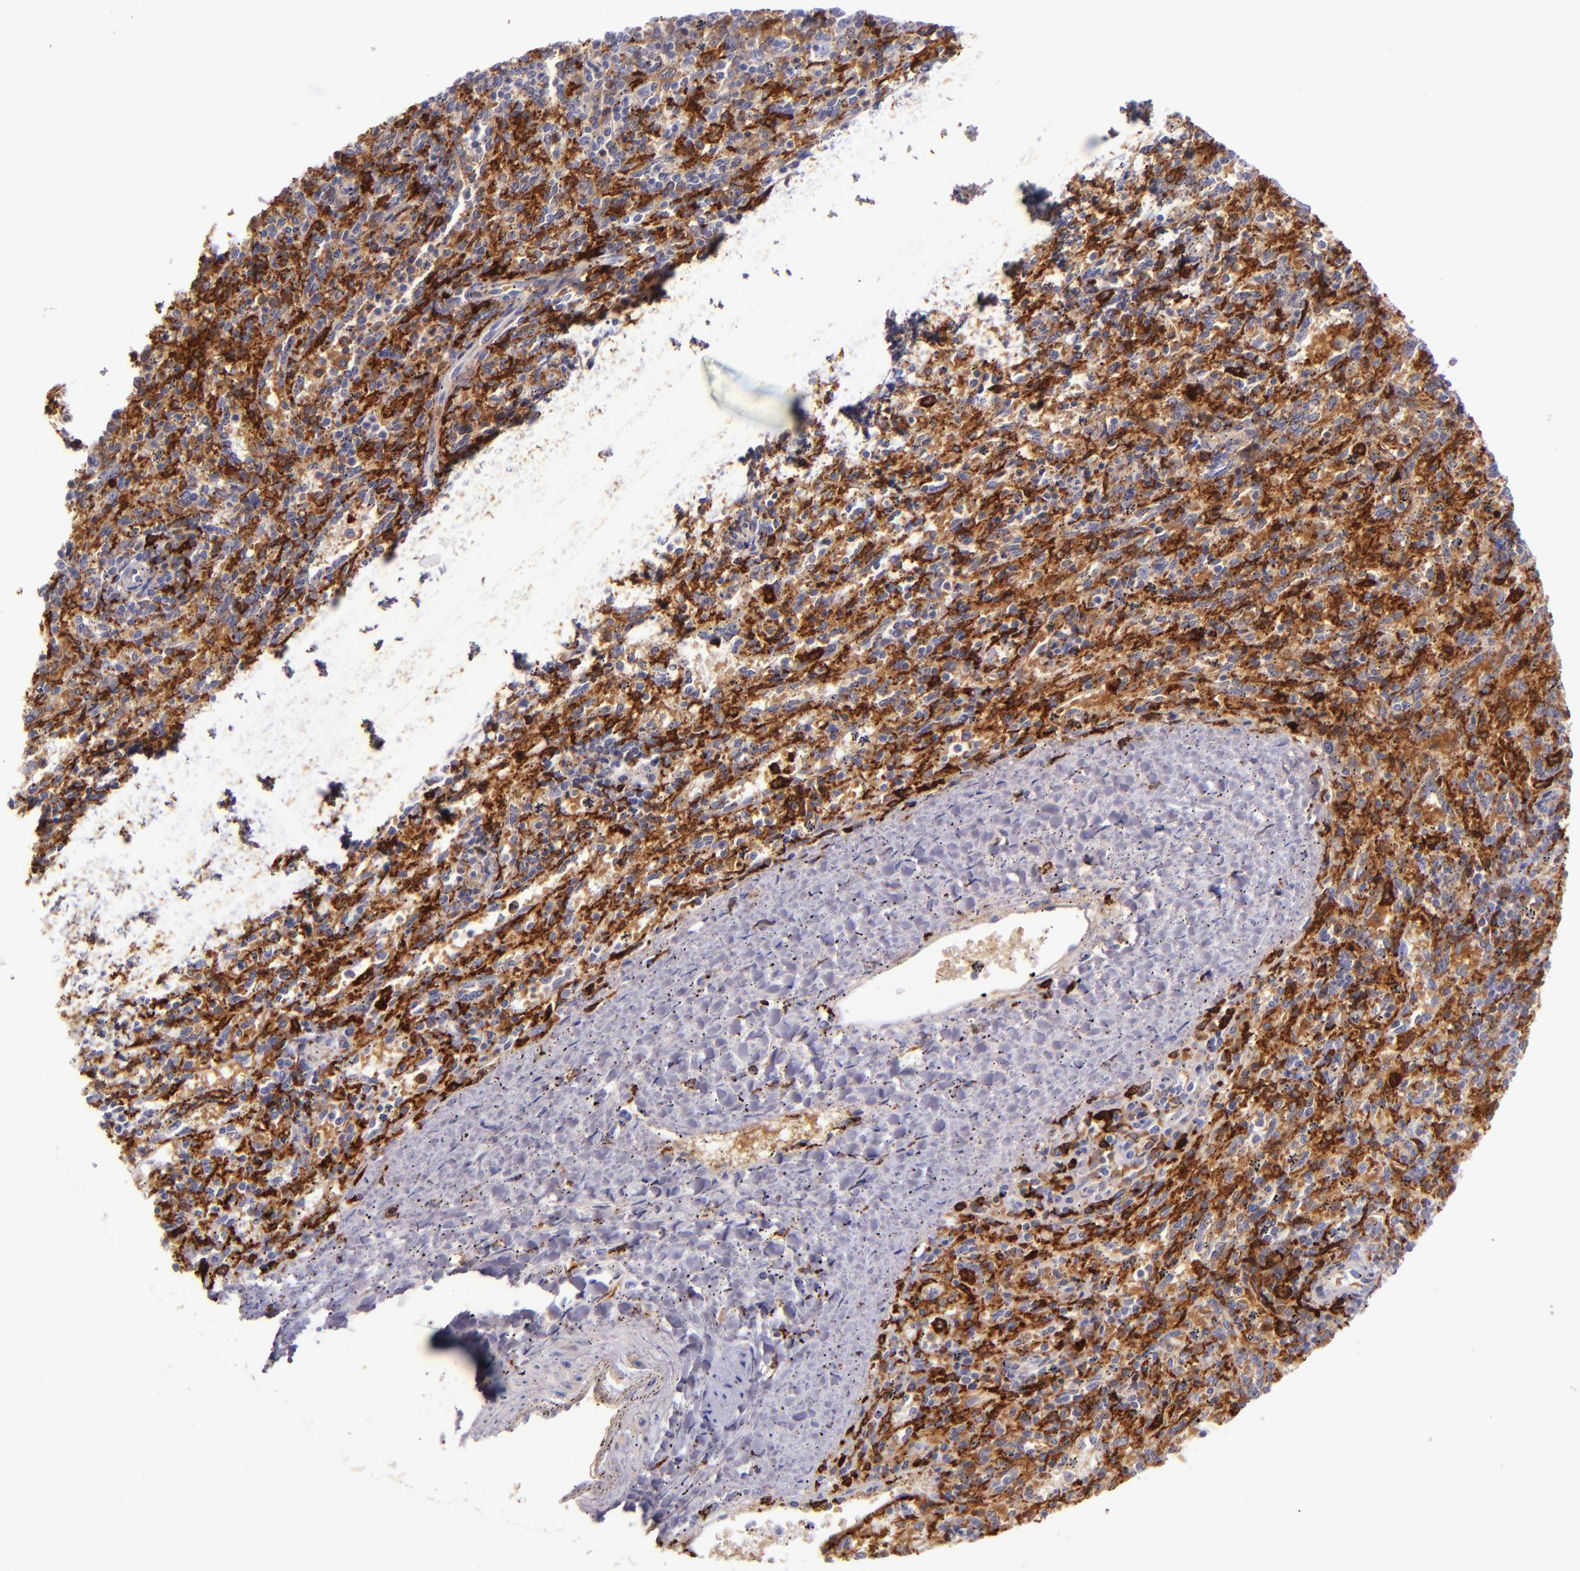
{"staining": {"intensity": "strong", "quantity": "25%-75%", "location": "cytoplasmic/membranous"}, "tissue": "spleen", "cell_type": "Cells in red pulp", "image_type": "normal", "snomed": [{"axis": "morphology", "description": "Normal tissue, NOS"}, {"axis": "topography", "description": "Spleen"}], "caption": "This micrograph demonstrates immunohistochemistry (IHC) staining of normal spleen, with high strong cytoplasmic/membranous expression in about 25%-75% of cells in red pulp.", "gene": "CD163", "patient": {"sex": "female", "age": 10}}